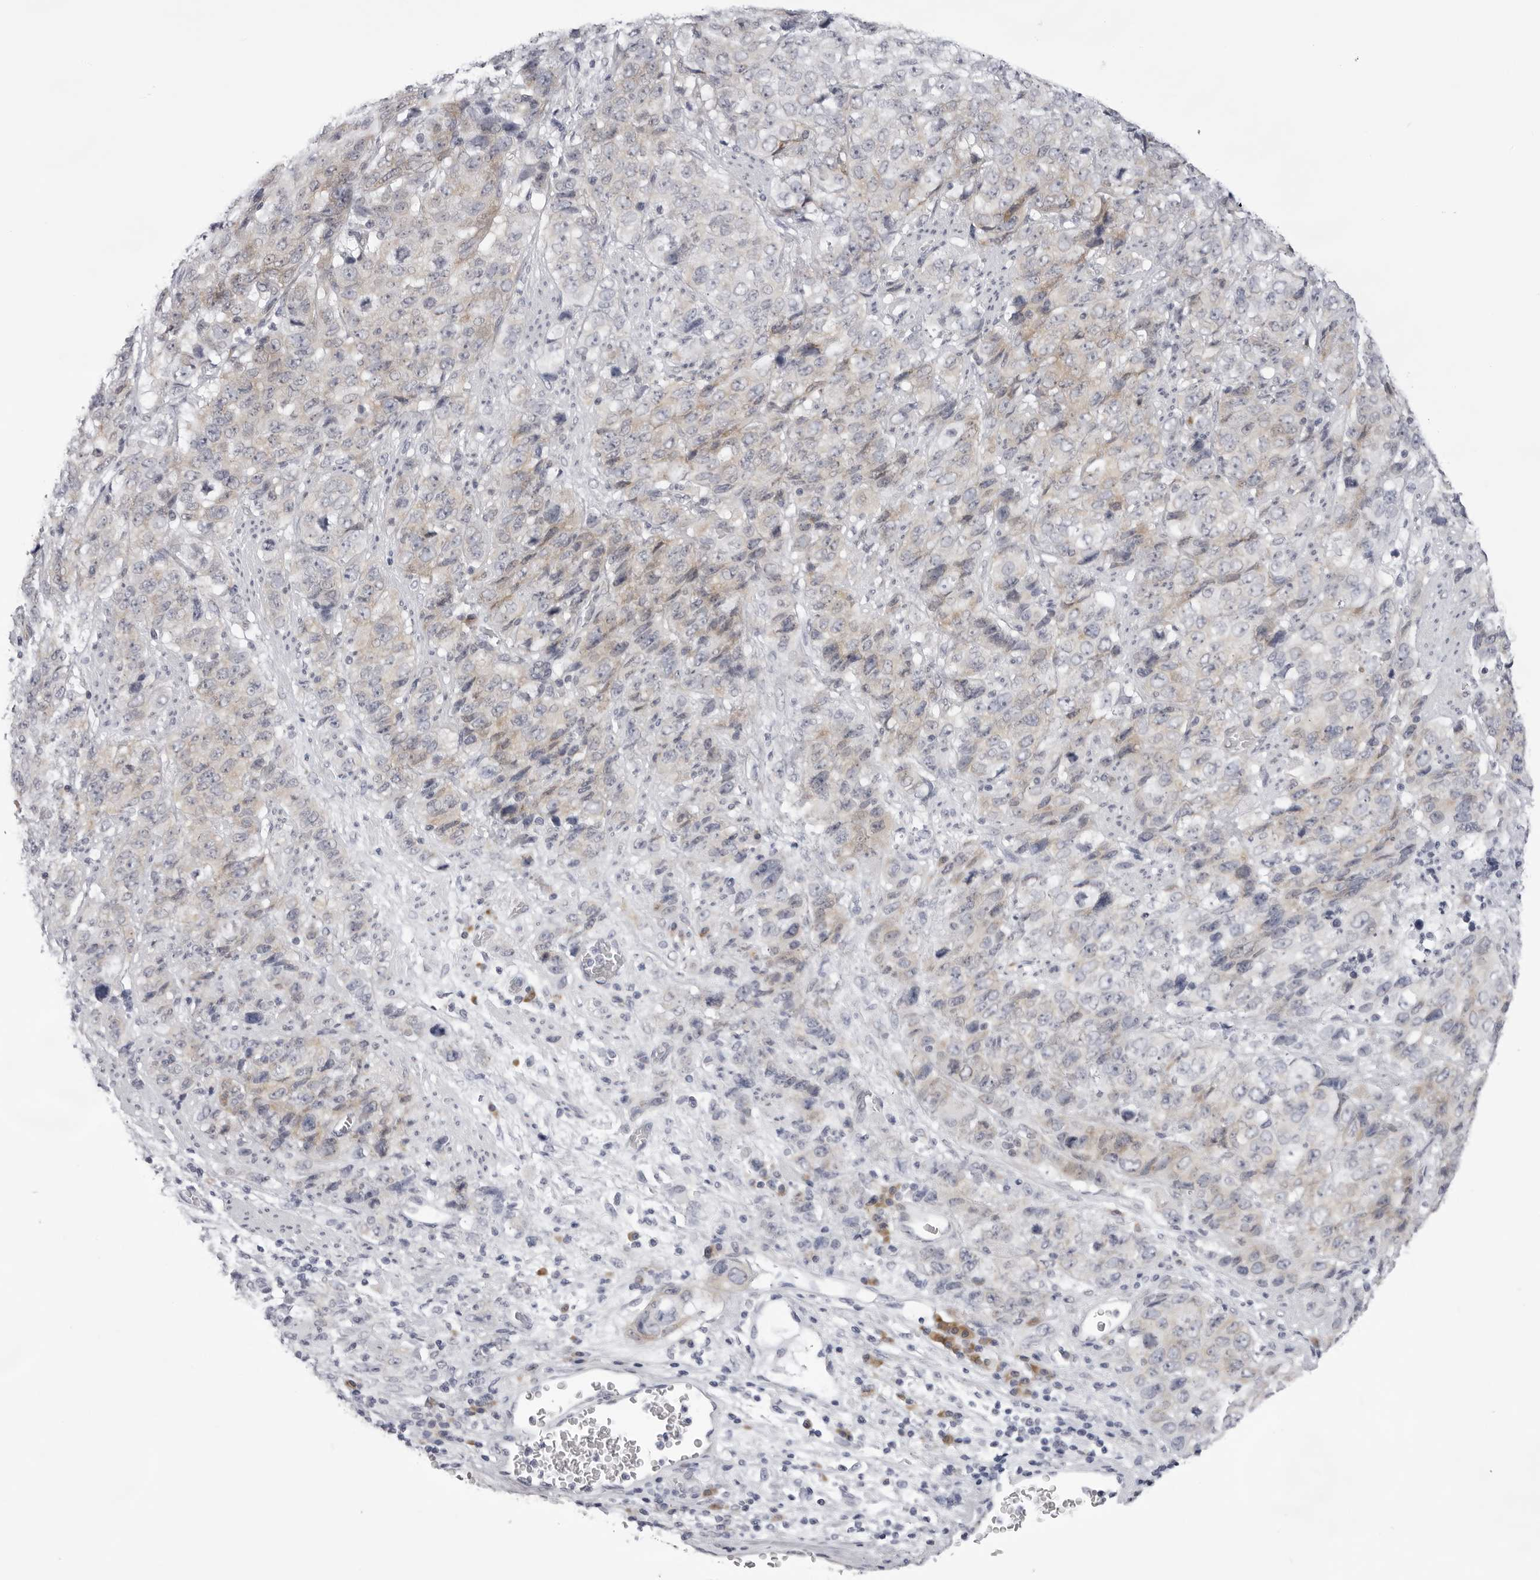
{"staining": {"intensity": "weak", "quantity": "<25%", "location": "cytoplasmic/membranous"}, "tissue": "stomach cancer", "cell_type": "Tumor cells", "image_type": "cancer", "snomed": [{"axis": "morphology", "description": "Adenocarcinoma, NOS"}, {"axis": "topography", "description": "Stomach"}], "caption": "A histopathology image of human stomach cancer is negative for staining in tumor cells.", "gene": "SMIM2", "patient": {"sex": "male", "age": 48}}